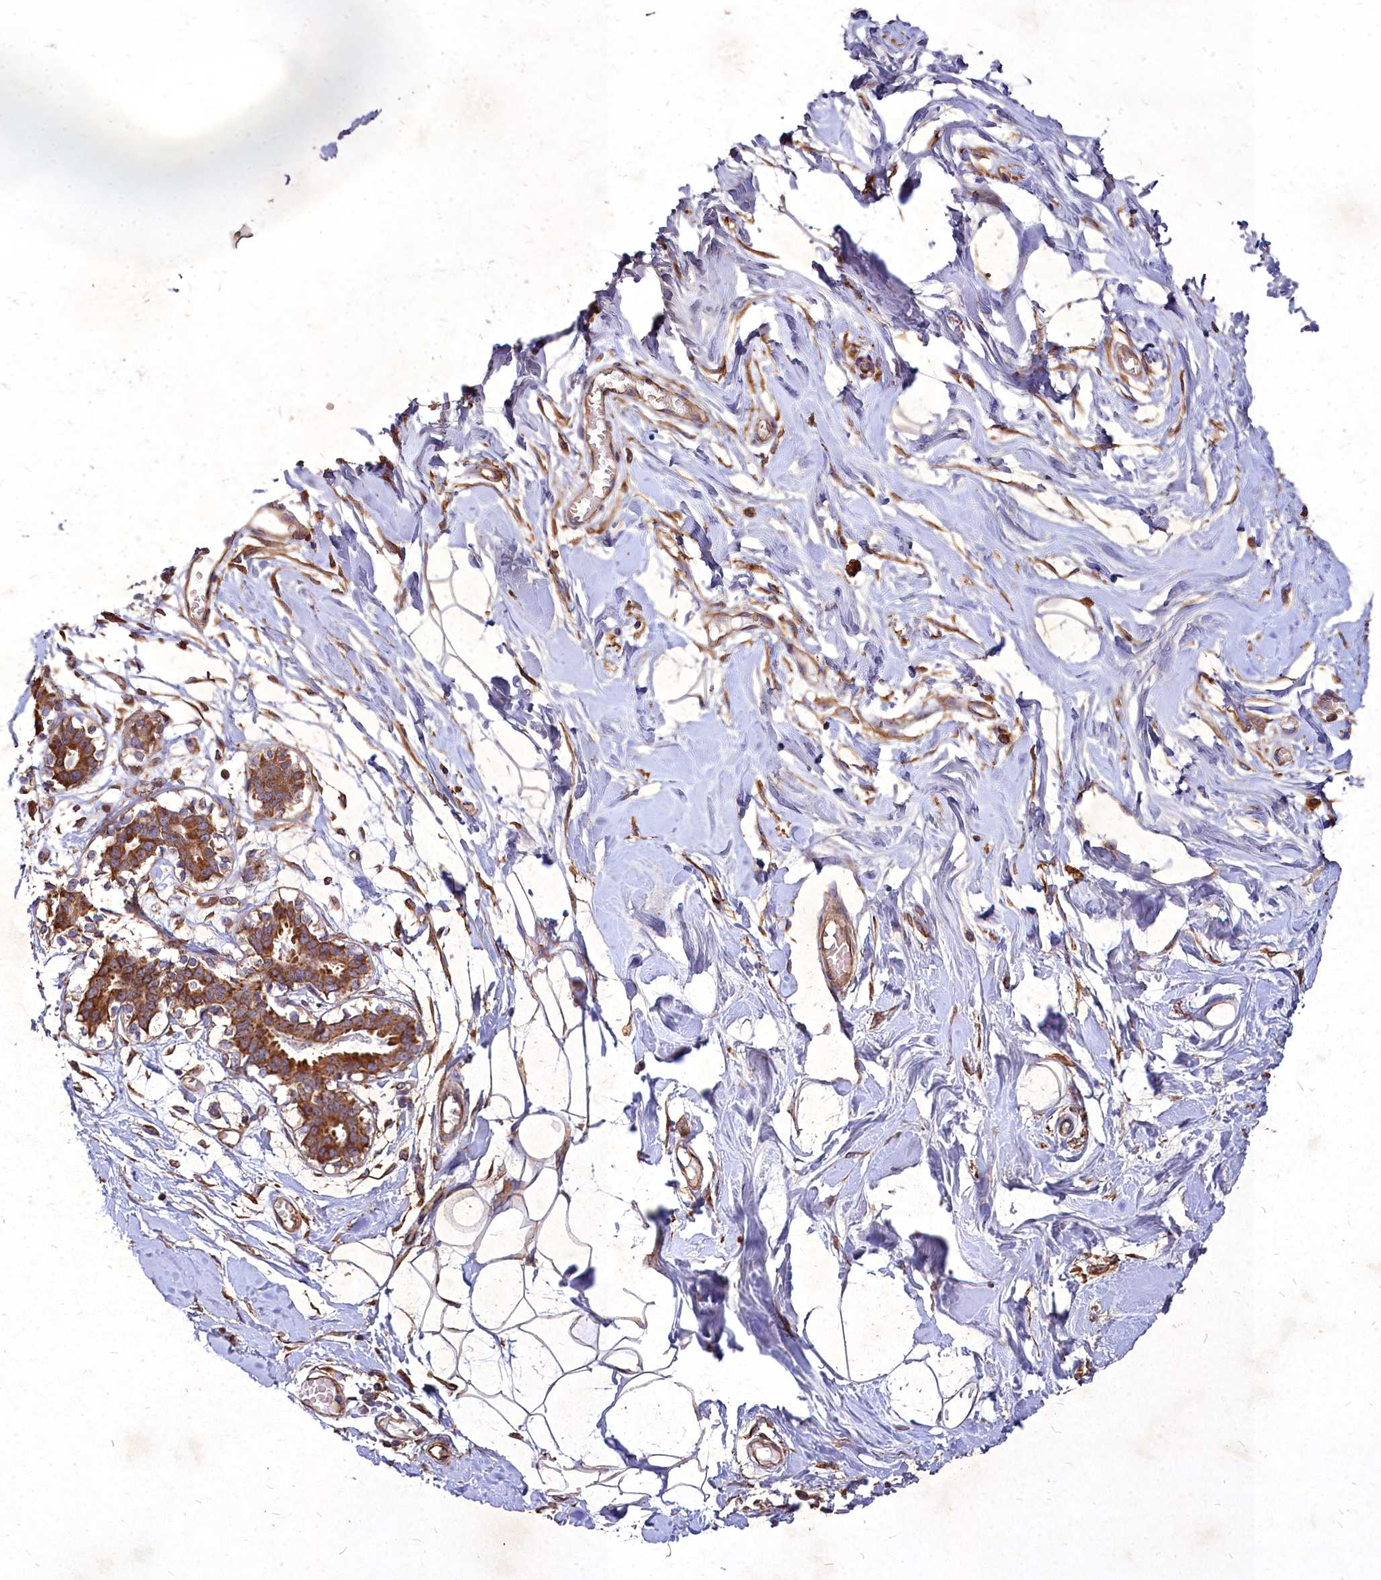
{"staining": {"intensity": "weak", "quantity": ">75%", "location": "cytoplasmic/membranous"}, "tissue": "breast", "cell_type": "Adipocytes", "image_type": "normal", "snomed": [{"axis": "morphology", "description": "Normal tissue, NOS"}, {"axis": "topography", "description": "Breast"}], "caption": "The micrograph demonstrates immunohistochemical staining of unremarkable breast. There is weak cytoplasmic/membranous staining is appreciated in about >75% of adipocytes.", "gene": "SKA1", "patient": {"sex": "female", "age": 27}}